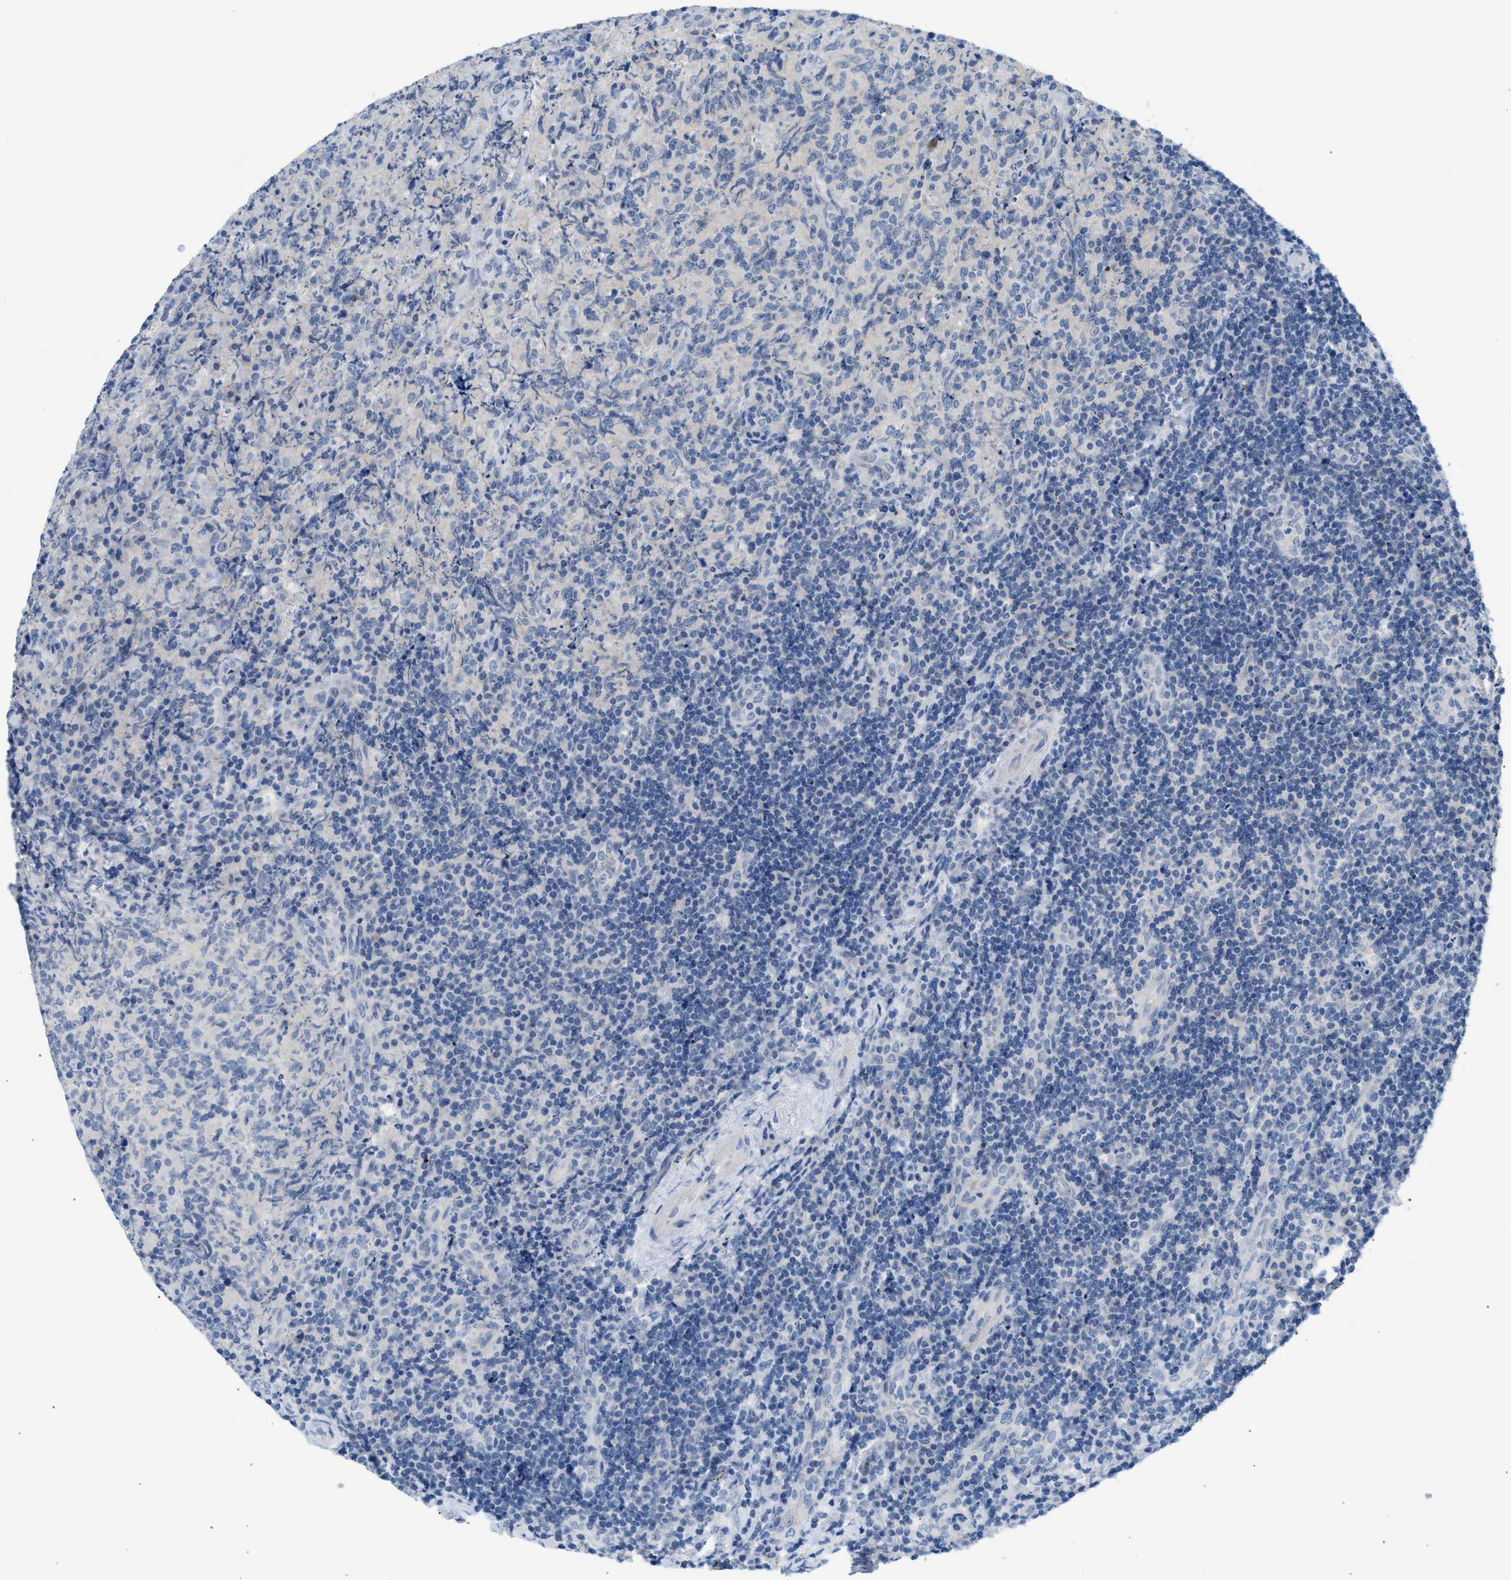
{"staining": {"intensity": "negative", "quantity": "none", "location": "none"}, "tissue": "lymphoma", "cell_type": "Tumor cells", "image_type": "cancer", "snomed": [{"axis": "morphology", "description": "Malignant lymphoma, non-Hodgkin's type, High grade"}, {"axis": "topography", "description": "Tonsil"}], "caption": "This is a histopathology image of immunohistochemistry staining of lymphoma, which shows no expression in tumor cells. (IHC, brightfield microscopy, high magnification).", "gene": "ERBB2", "patient": {"sex": "female", "age": 36}}